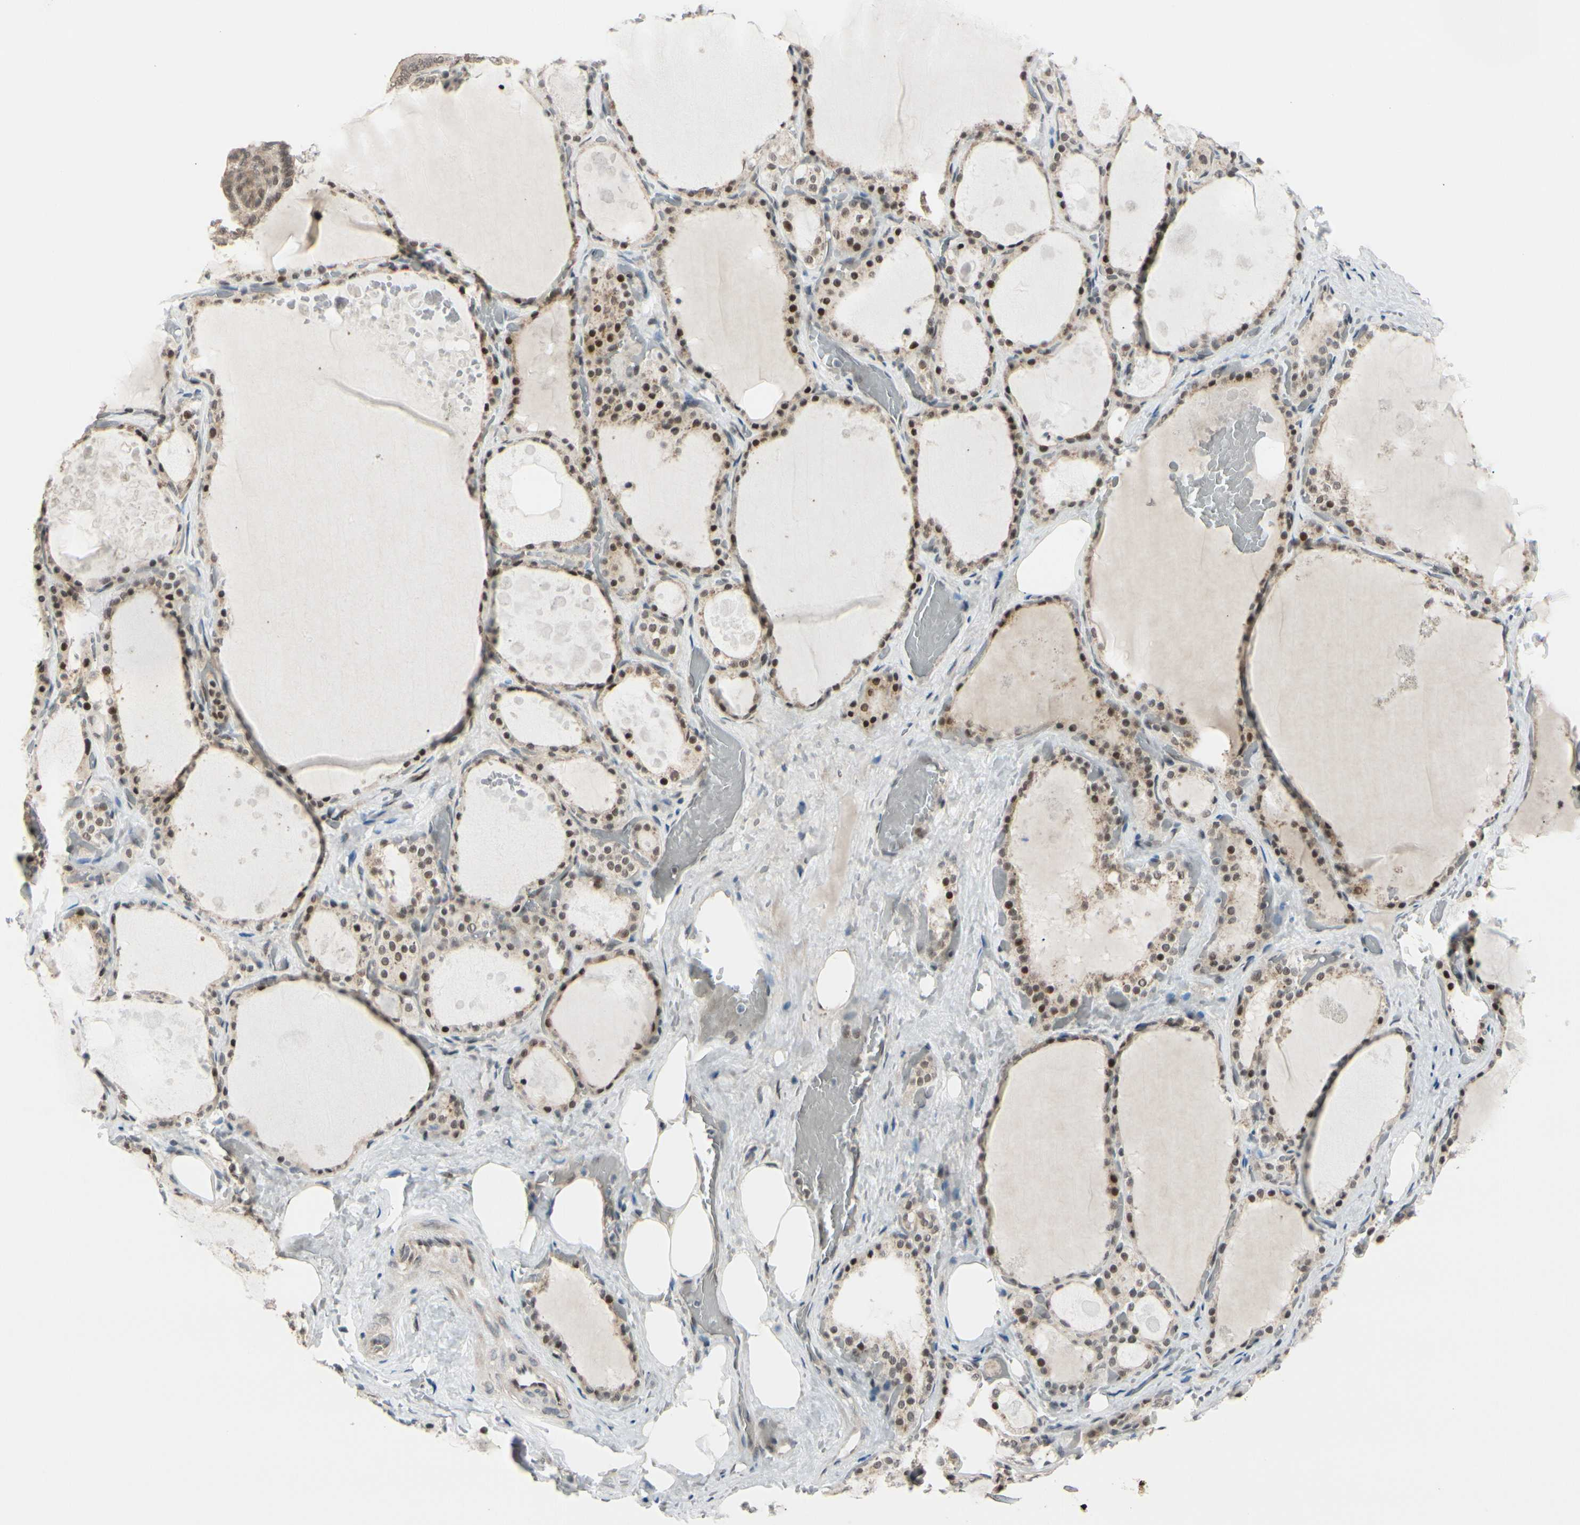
{"staining": {"intensity": "moderate", "quantity": ">75%", "location": "cytoplasmic/membranous,nuclear"}, "tissue": "thyroid gland", "cell_type": "Glandular cells", "image_type": "normal", "snomed": [{"axis": "morphology", "description": "Normal tissue, NOS"}, {"axis": "topography", "description": "Thyroid gland"}], "caption": "Human thyroid gland stained with a brown dye reveals moderate cytoplasmic/membranous,nuclear positive expression in about >75% of glandular cells.", "gene": "BRMS1", "patient": {"sex": "male", "age": 61}}